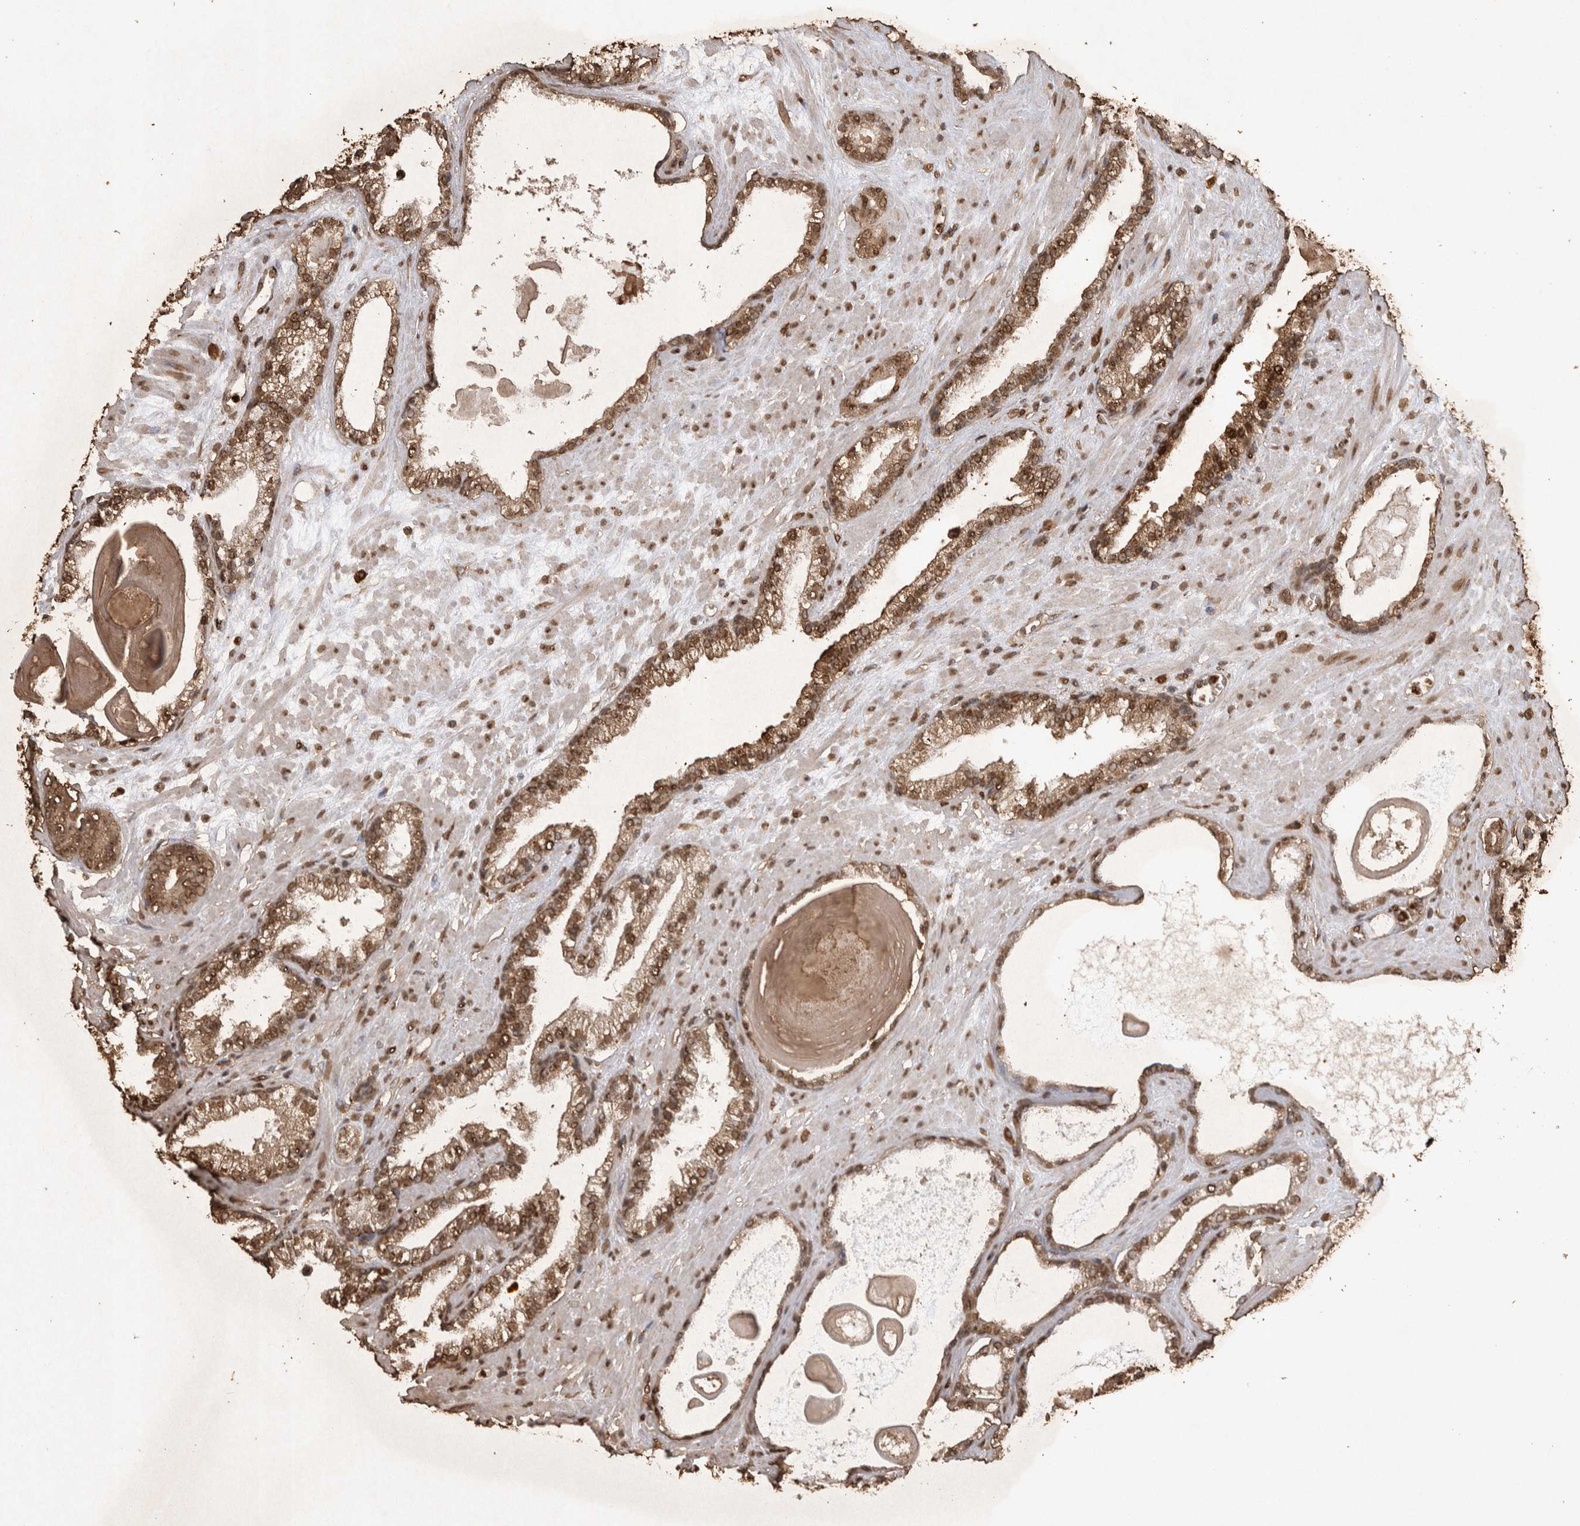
{"staining": {"intensity": "strong", "quantity": ">75%", "location": "cytoplasmic/membranous,nuclear"}, "tissue": "prostate cancer", "cell_type": "Tumor cells", "image_type": "cancer", "snomed": [{"axis": "morphology", "description": "Adenocarcinoma, Low grade"}, {"axis": "topography", "description": "Prostate"}], "caption": "A photomicrograph of human low-grade adenocarcinoma (prostate) stained for a protein exhibits strong cytoplasmic/membranous and nuclear brown staining in tumor cells.", "gene": "OAS2", "patient": {"sex": "male", "age": 70}}